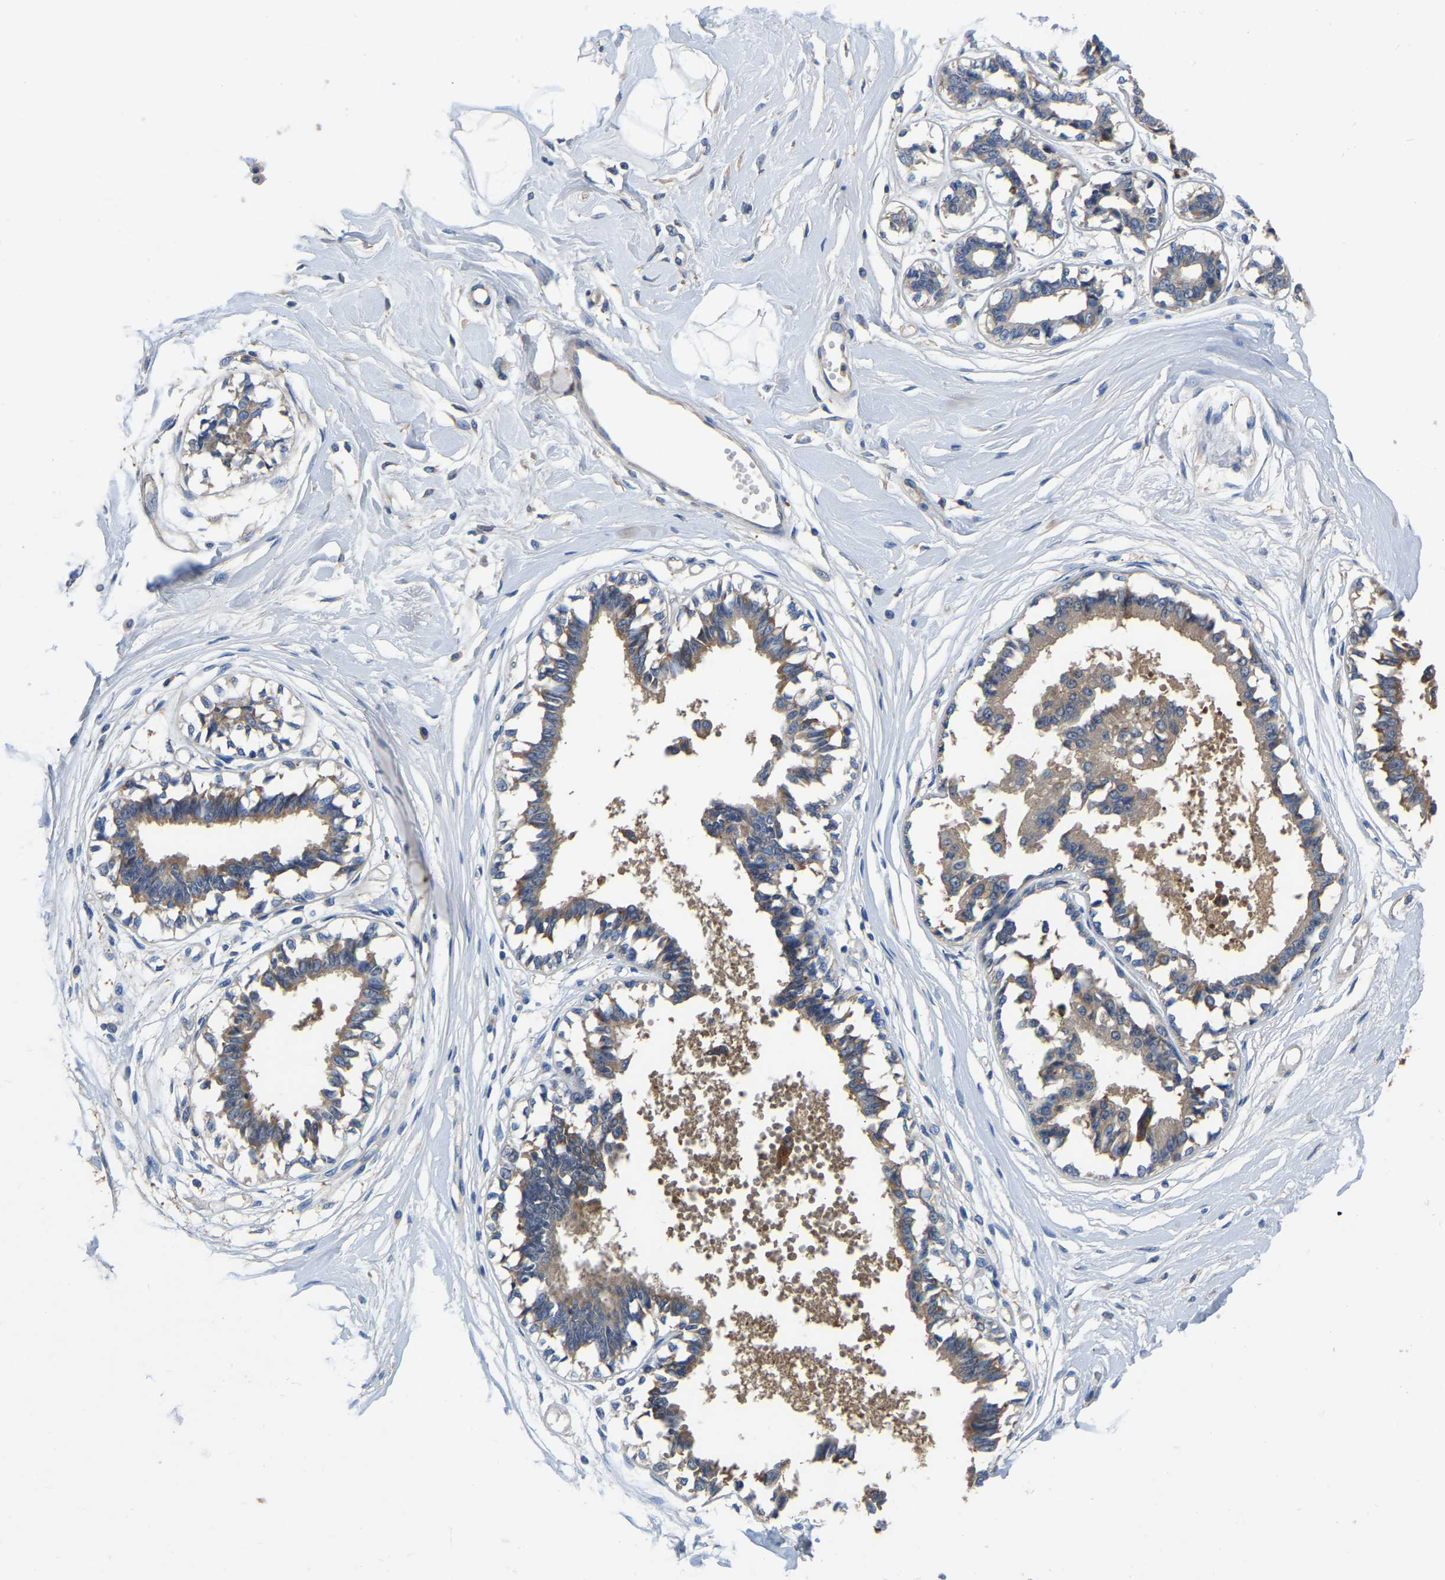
{"staining": {"intensity": "negative", "quantity": "none", "location": "none"}, "tissue": "breast", "cell_type": "Adipocytes", "image_type": "normal", "snomed": [{"axis": "morphology", "description": "Normal tissue, NOS"}, {"axis": "topography", "description": "Breast"}], "caption": "Adipocytes show no significant staining in normal breast. (Stains: DAB immunohistochemistry with hematoxylin counter stain, Microscopy: brightfield microscopy at high magnification).", "gene": "GARS1", "patient": {"sex": "female", "age": 45}}